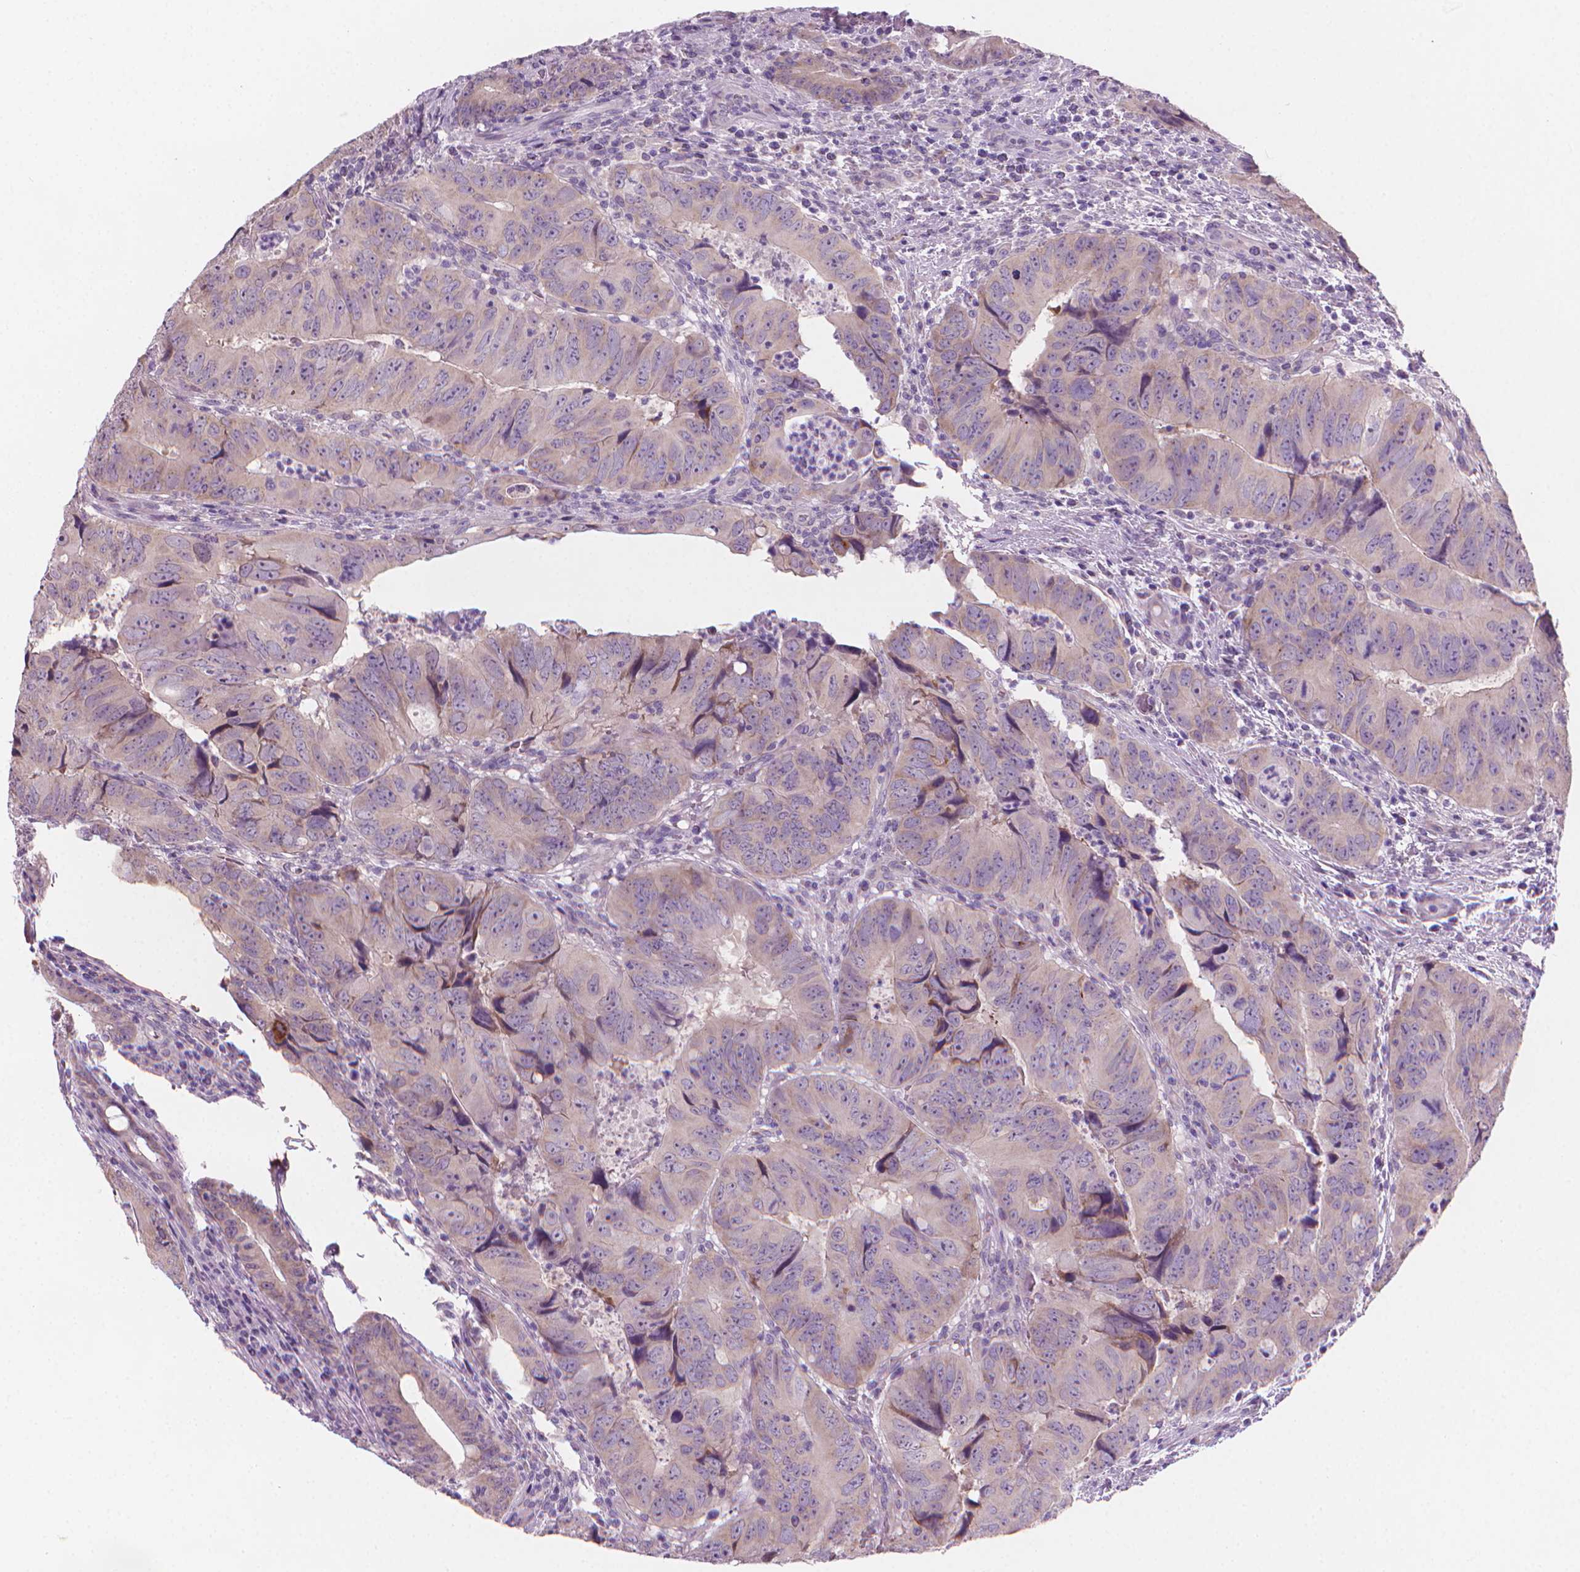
{"staining": {"intensity": "weak", "quantity": "<25%", "location": "cytoplasmic/membranous"}, "tissue": "colorectal cancer", "cell_type": "Tumor cells", "image_type": "cancer", "snomed": [{"axis": "morphology", "description": "Adenocarcinoma, NOS"}, {"axis": "topography", "description": "Colon"}], "caption": "Immunohistochemistry (IHC) histopathology image of neoplastic tissue: human colorectal adenocarcinoma stained with DAB exhibits no significant protein positivity in tumor cells.", "gene": "ENSG00000187186", "patient": {"sex": "male", "age": 79}}